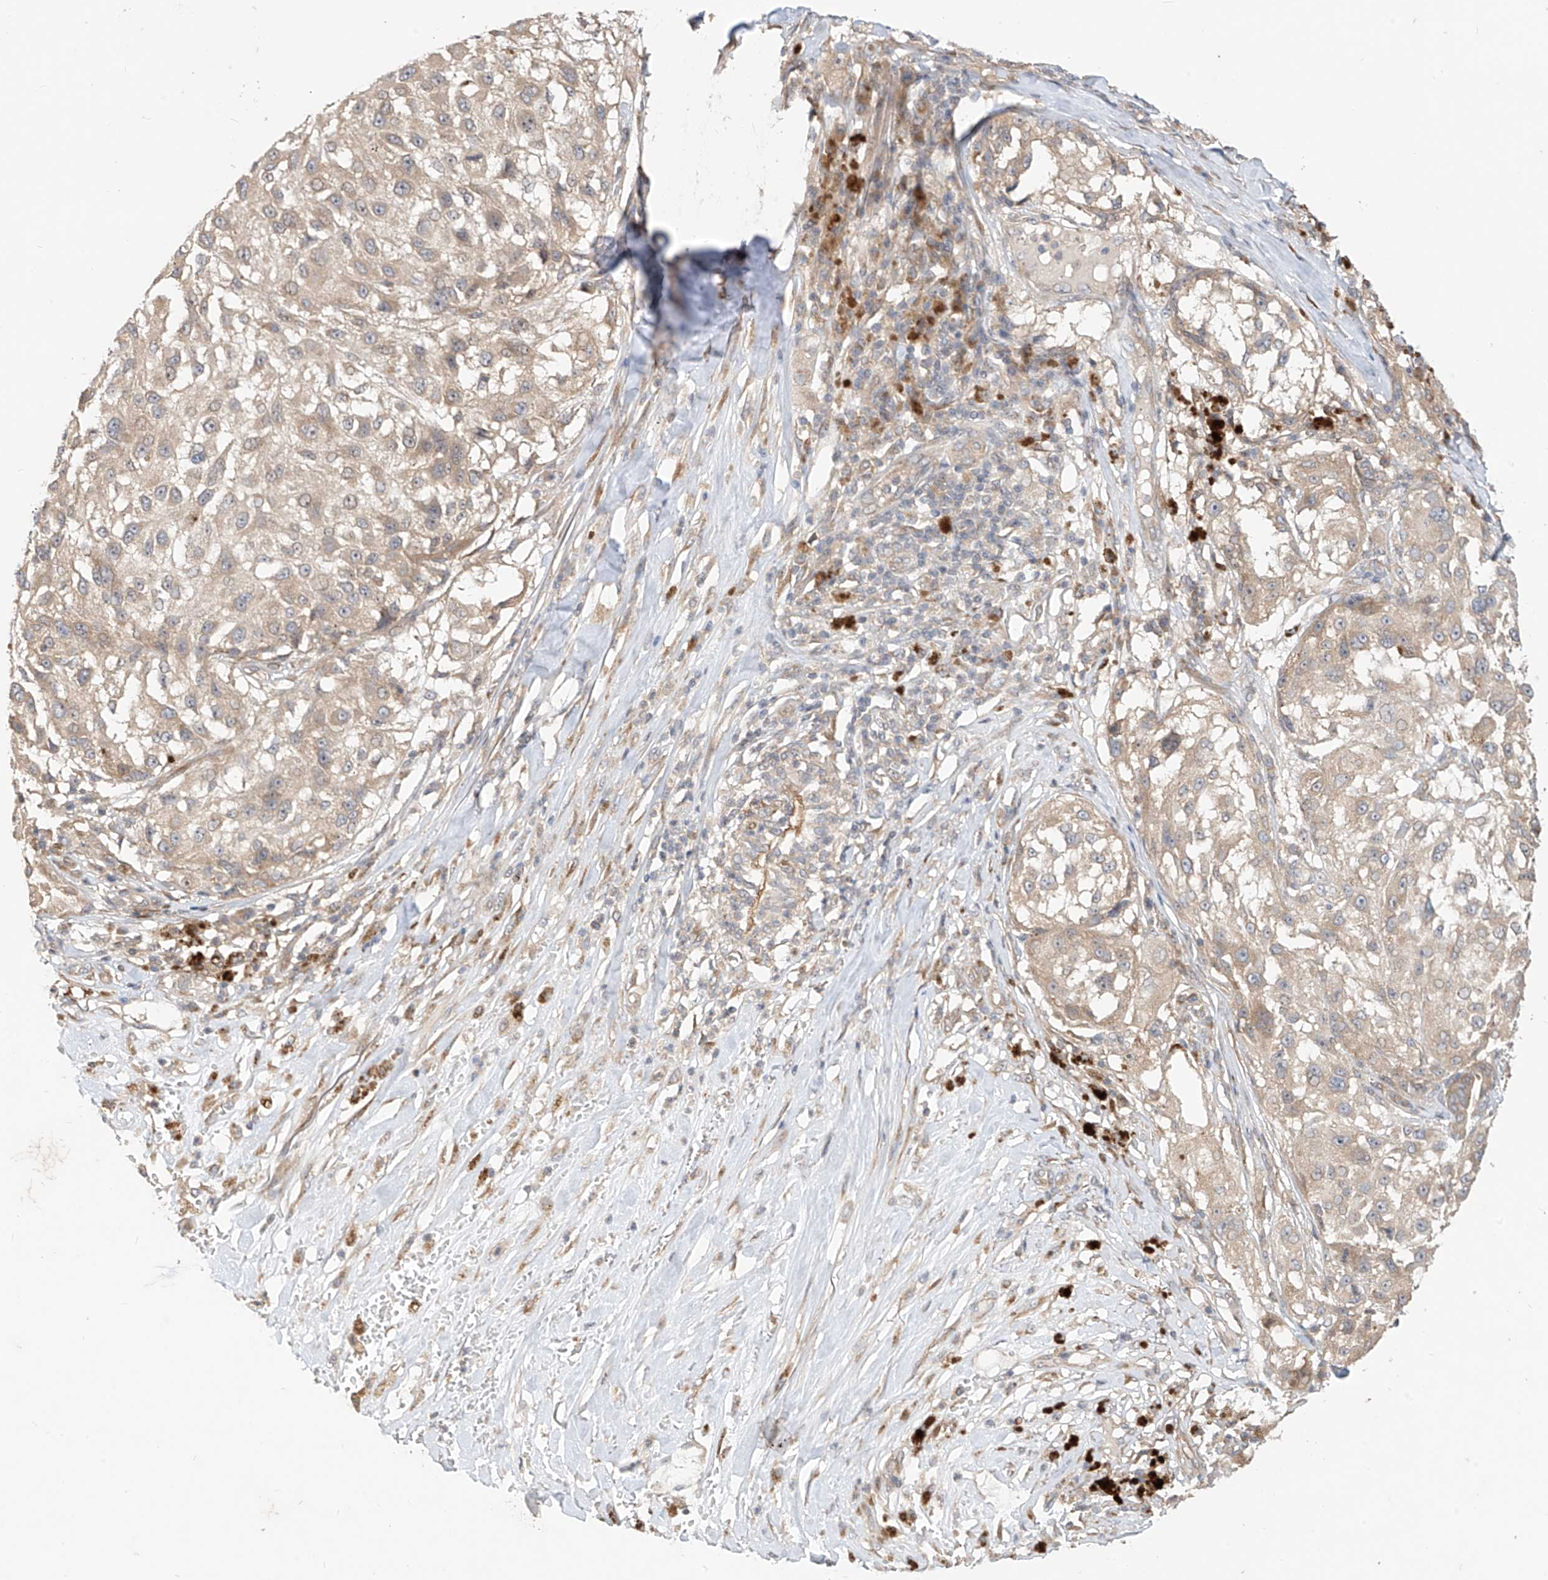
{"staining": {"intensity": "weak", "quantity": "<25%", "location": "cytoplasmic/membranous"}, "tissue": "melanoma", "cell_type": "Tumor cells", "image_type": "cancer", "snomed": [{"axis": "morphology", "description": "Necrosis, NOS"}, {"axis": "morphology", "description": "Malignant melanoma, NOS"}, {"axis": "topography", "description": "Skin"}], "caption": "DAB immunohistochemical staining of human melanoma exhibits no significant staining in tumor cells.", "gene": "MTUS2", "patient": {"sex": "female", "age": 87}}